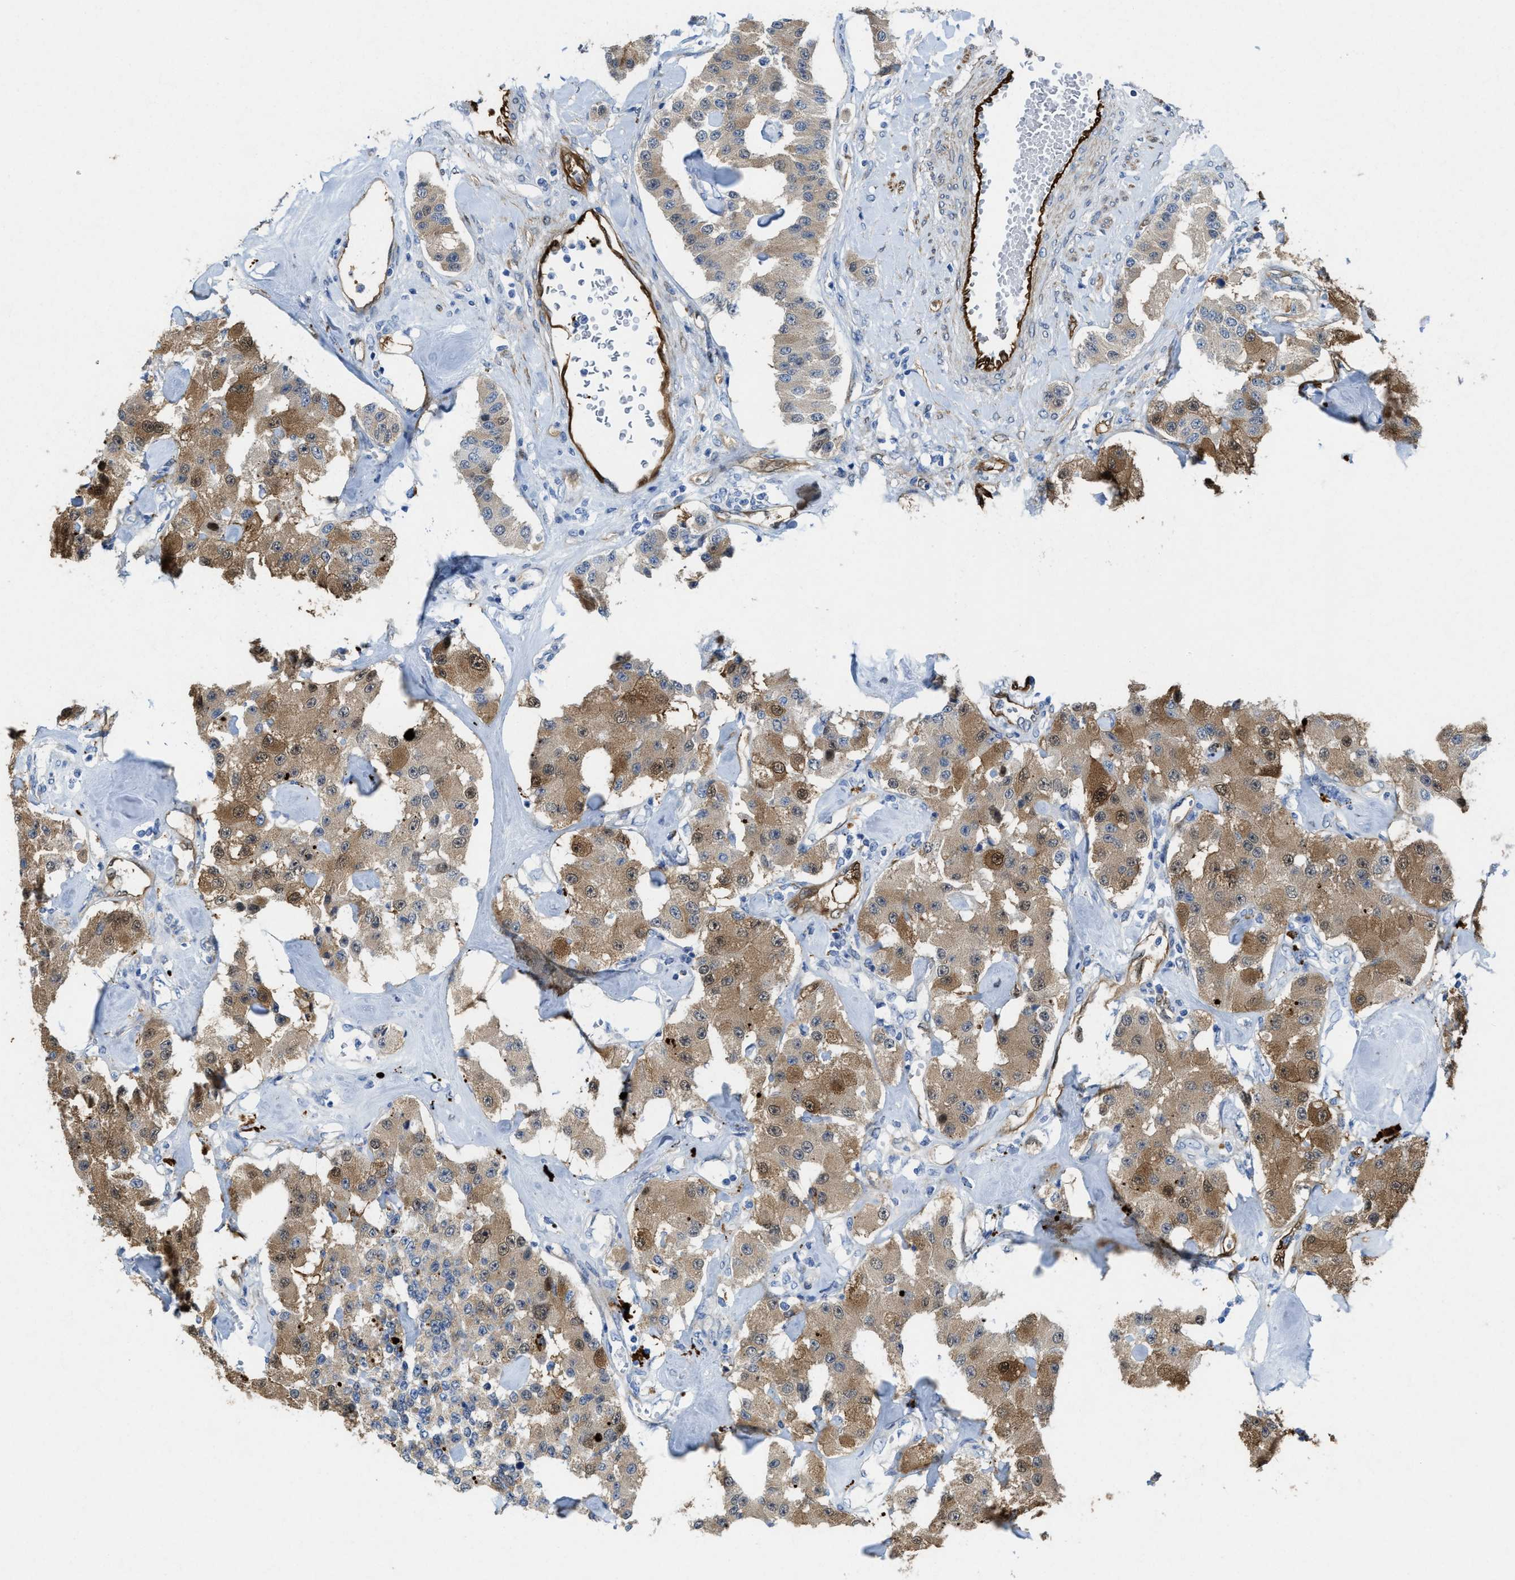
{"staining": {"intensity": "moderate", "quantity": "<25%", "location": "cytoplasmic/membranous,nuclear"}, "tissue": "carcinoid", "cell_type": "Tumor cells", "image_type": "cancer", "snomed": [{"axis": "morphology", "description": "Carcinoid, malignant, NOS"}, {"axis": "topography", "description": "Pancreas"}], "caption": "DAB (3,3'-diaminobenzidine) immunohistochemical staining of human malignant carcinoid exhibits moderate cytoplasmic/membranous and nuclear protein staining in approximately <25% of tumor cells.", "gene": "ASS1", "patient": {"sex": "male", "age": 41}}